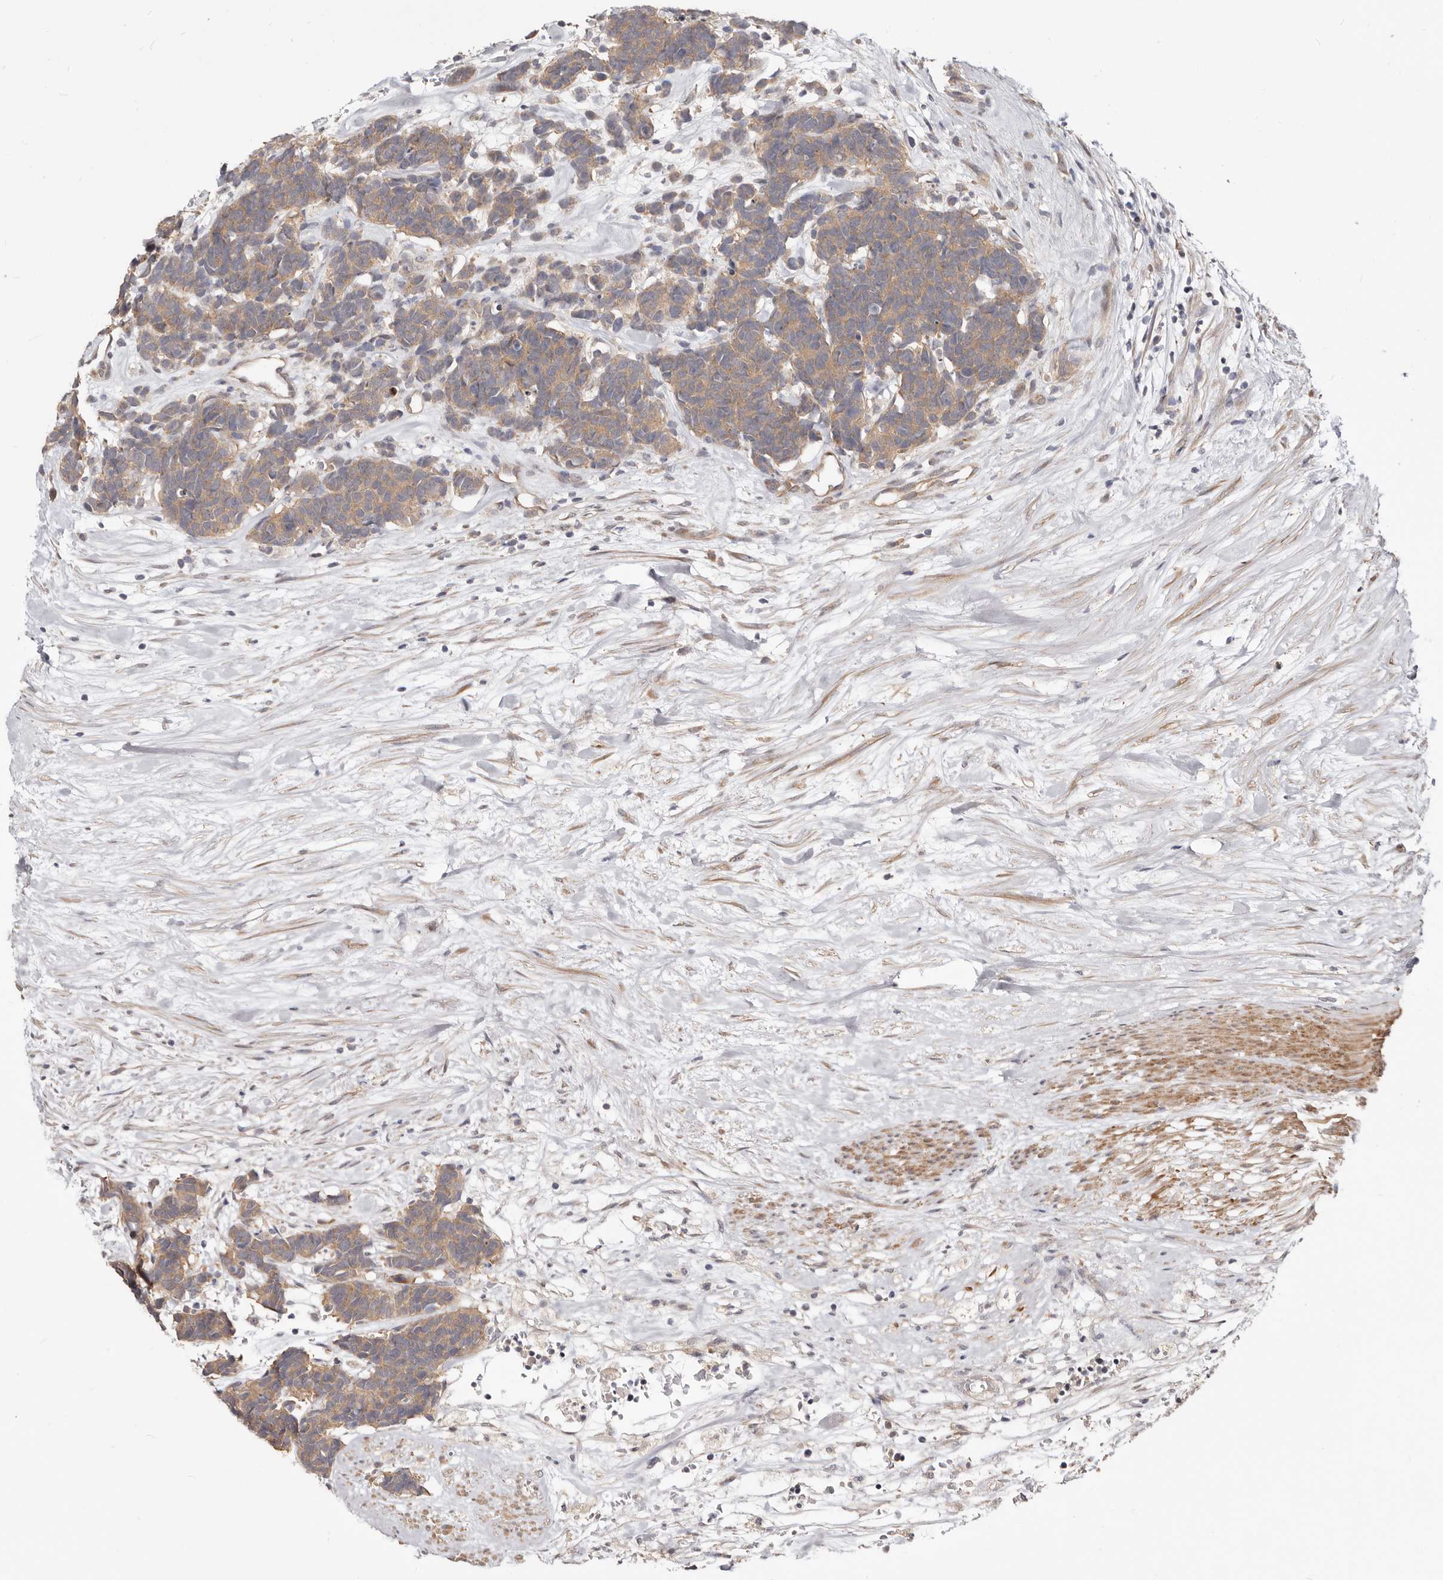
{"staining": {"intensity": "weak", "quantity": ">75%", "location": "cytoplasmic/membranous"}, "tissue": "carcinoid", "cell_type": "Tumor cells", "image_type": "cancer", "snomed": [{"axis": "morphology", "description": "Carcinoma, NOS"}, {"axis": "morphology", "description": "Carcinoid, malignant, NOS"}, {"axis": "topography", "description": "Urinary bladder"}], "caption": "Immunohistochemistry of carcinoid (malignant) demonstrates low levels of weak cytoplasmic/membranous staining in approximately >75% of tumor cells.", "gene": "GPATCH4", "patient": {"sex": "male", "age": 57}}